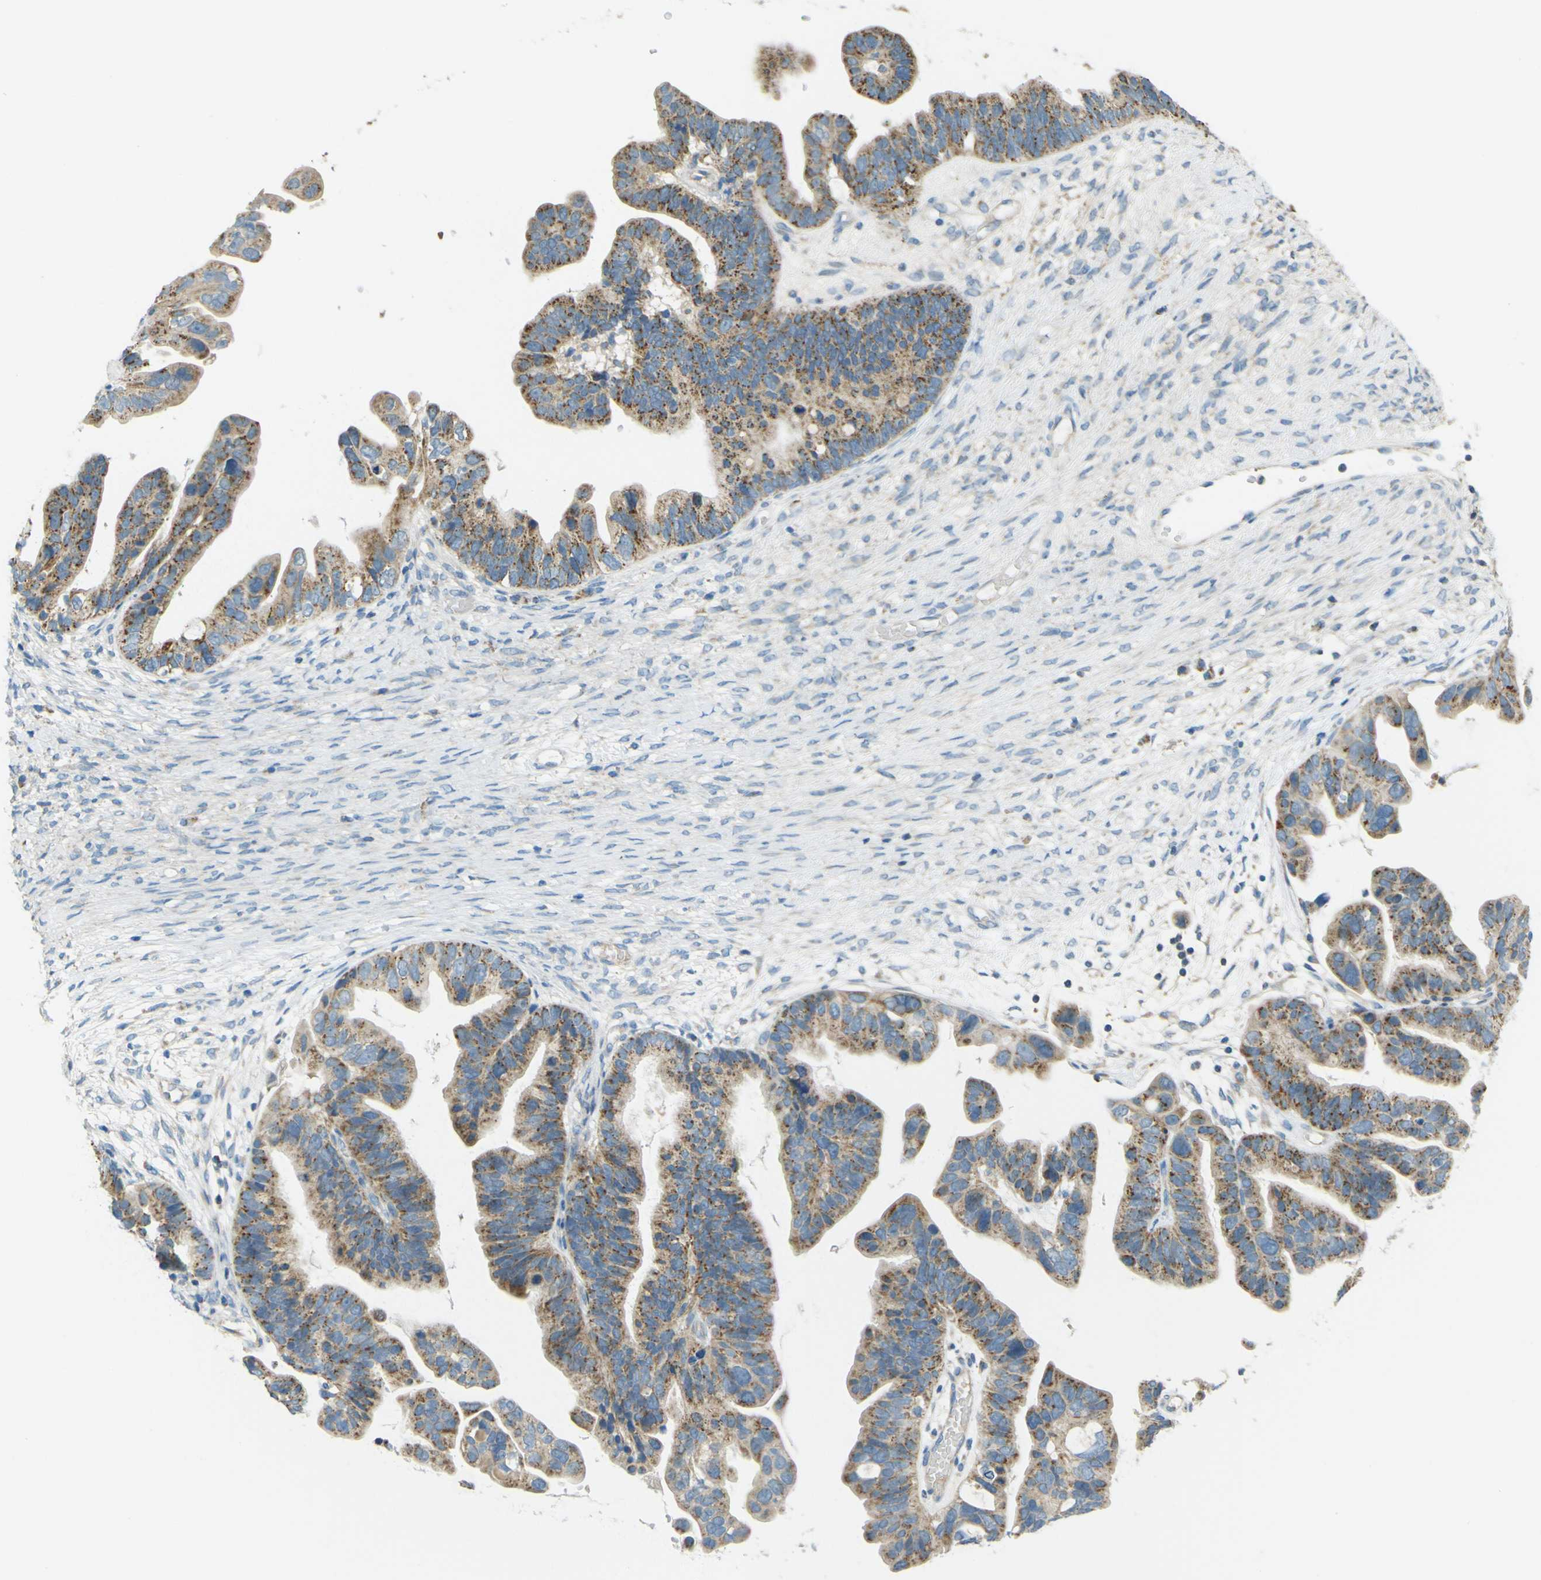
{"staining": {"intensity": "moderate", "quantity": ">75%", "location": "cytoplasmic/membranous"}, "tissue": "ovarian cancer", "cell_type": "Tumor cells", "image_type": "cancer", "snomed": [{"axis": "morphology", "description": "Cystadenocarcinoma, serous, NOS"}, {"axis": "topography", "description": "Ovary"}], "caption": "Immunohistochemical staining of human ovarian serous cystadenocarcinoma exhibits moderate cytoplasmic/membranous protein positivity in approximately >75% of tumor cells.", "gene": "FKTN", "patient": {"sex": "female", "age": 56}}